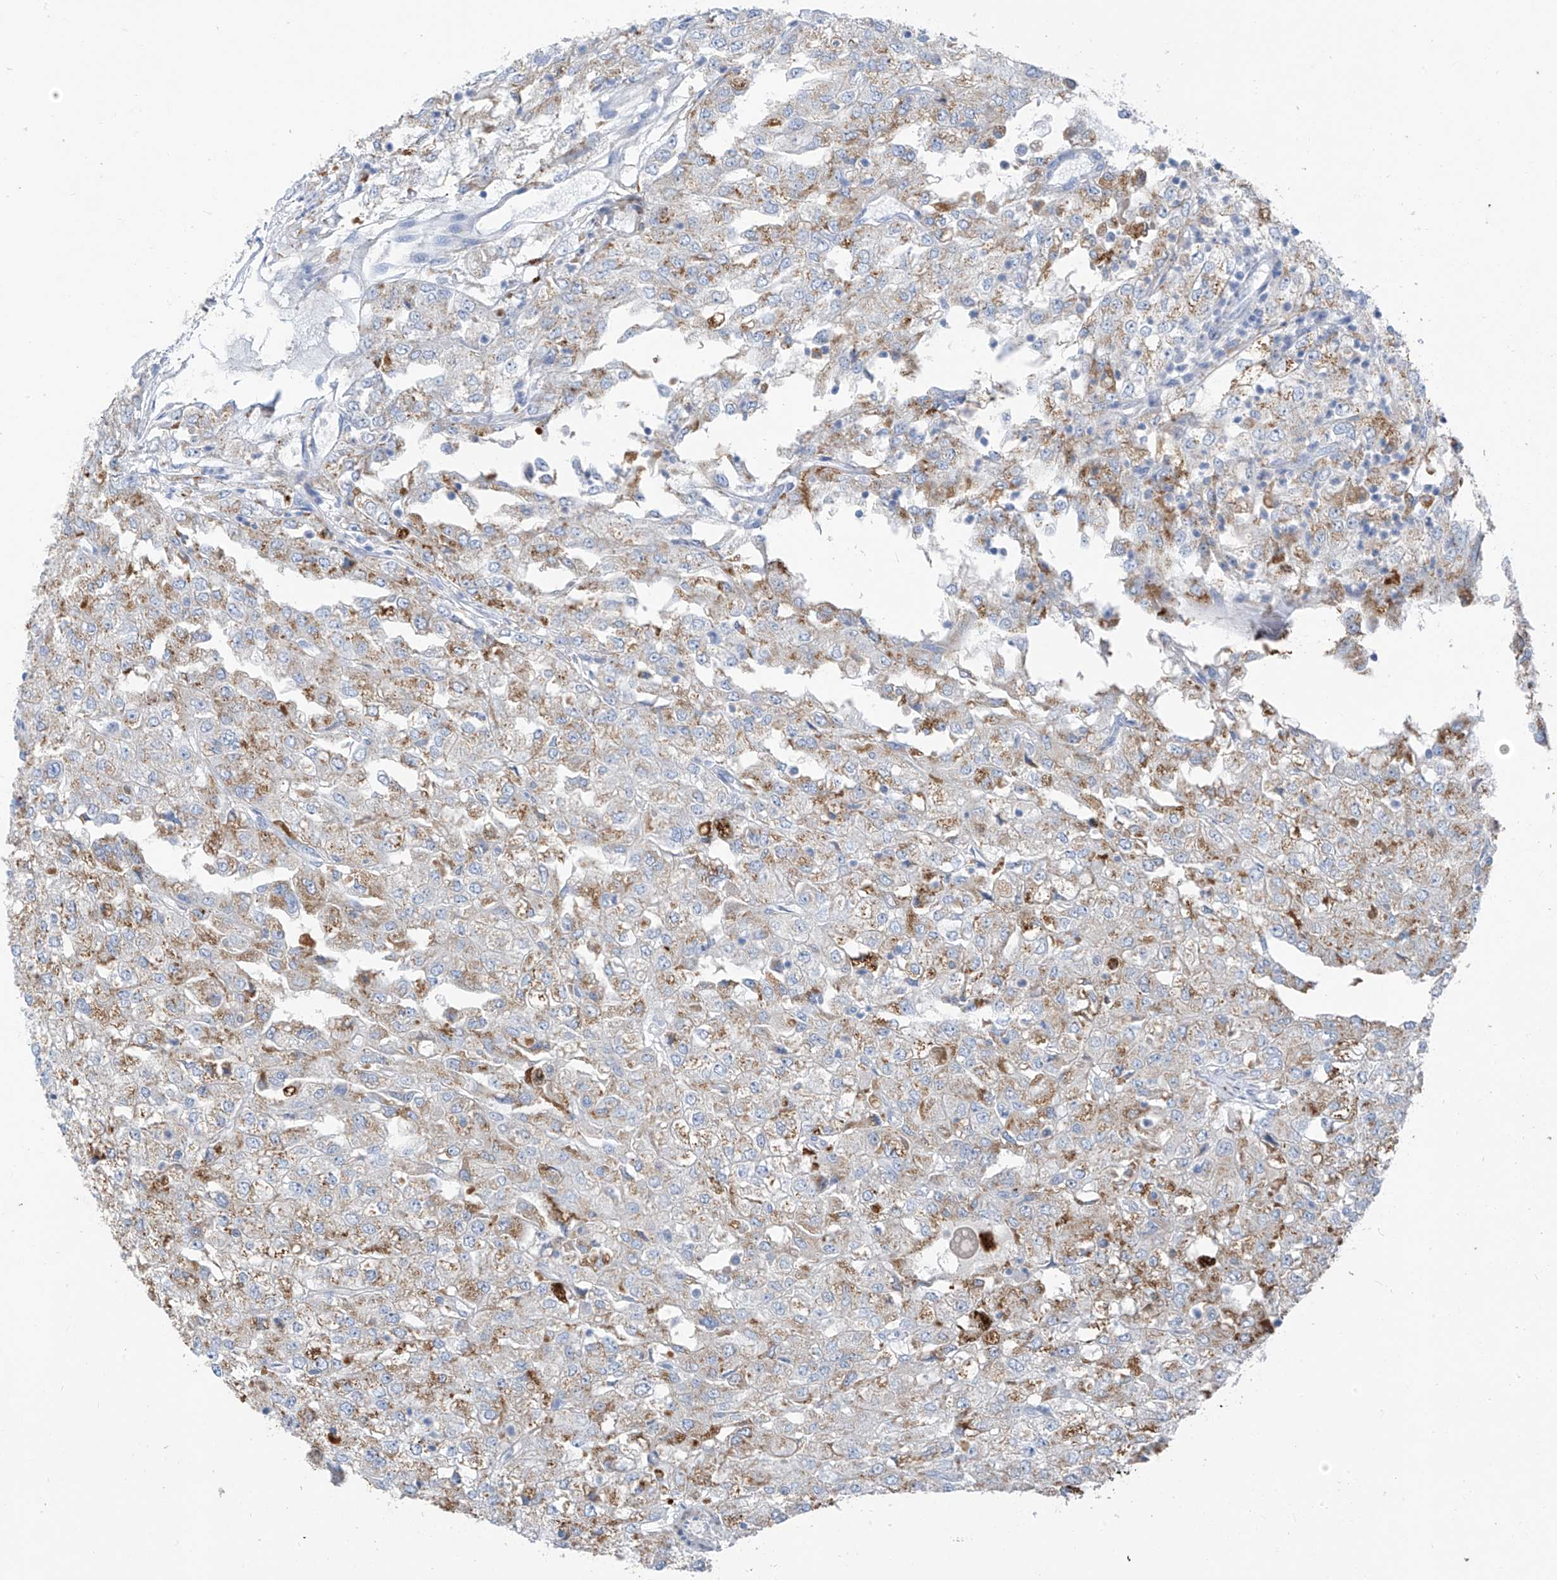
{"staining": {"intensity": "moderate", "quantity": "25%-75%", "location": "cytoplasmic/membranous"}, "tissue": "renal cancer", "cell_type": "Tumor cells", "image_type": "cancer", "snomed": [{"axis": "morphology", "description": "Adenocarcinoma, NOS"}, {"axis": "topography", "description": "Kidney"}], "caption": "The immunohistochemical stain labels moderate cytoplasmic/membranous staining in tumor cells of adenocarcinoma (renal) tissue.", "gene": "GLMP", "patient": {"sex": "female", "age": 54}}